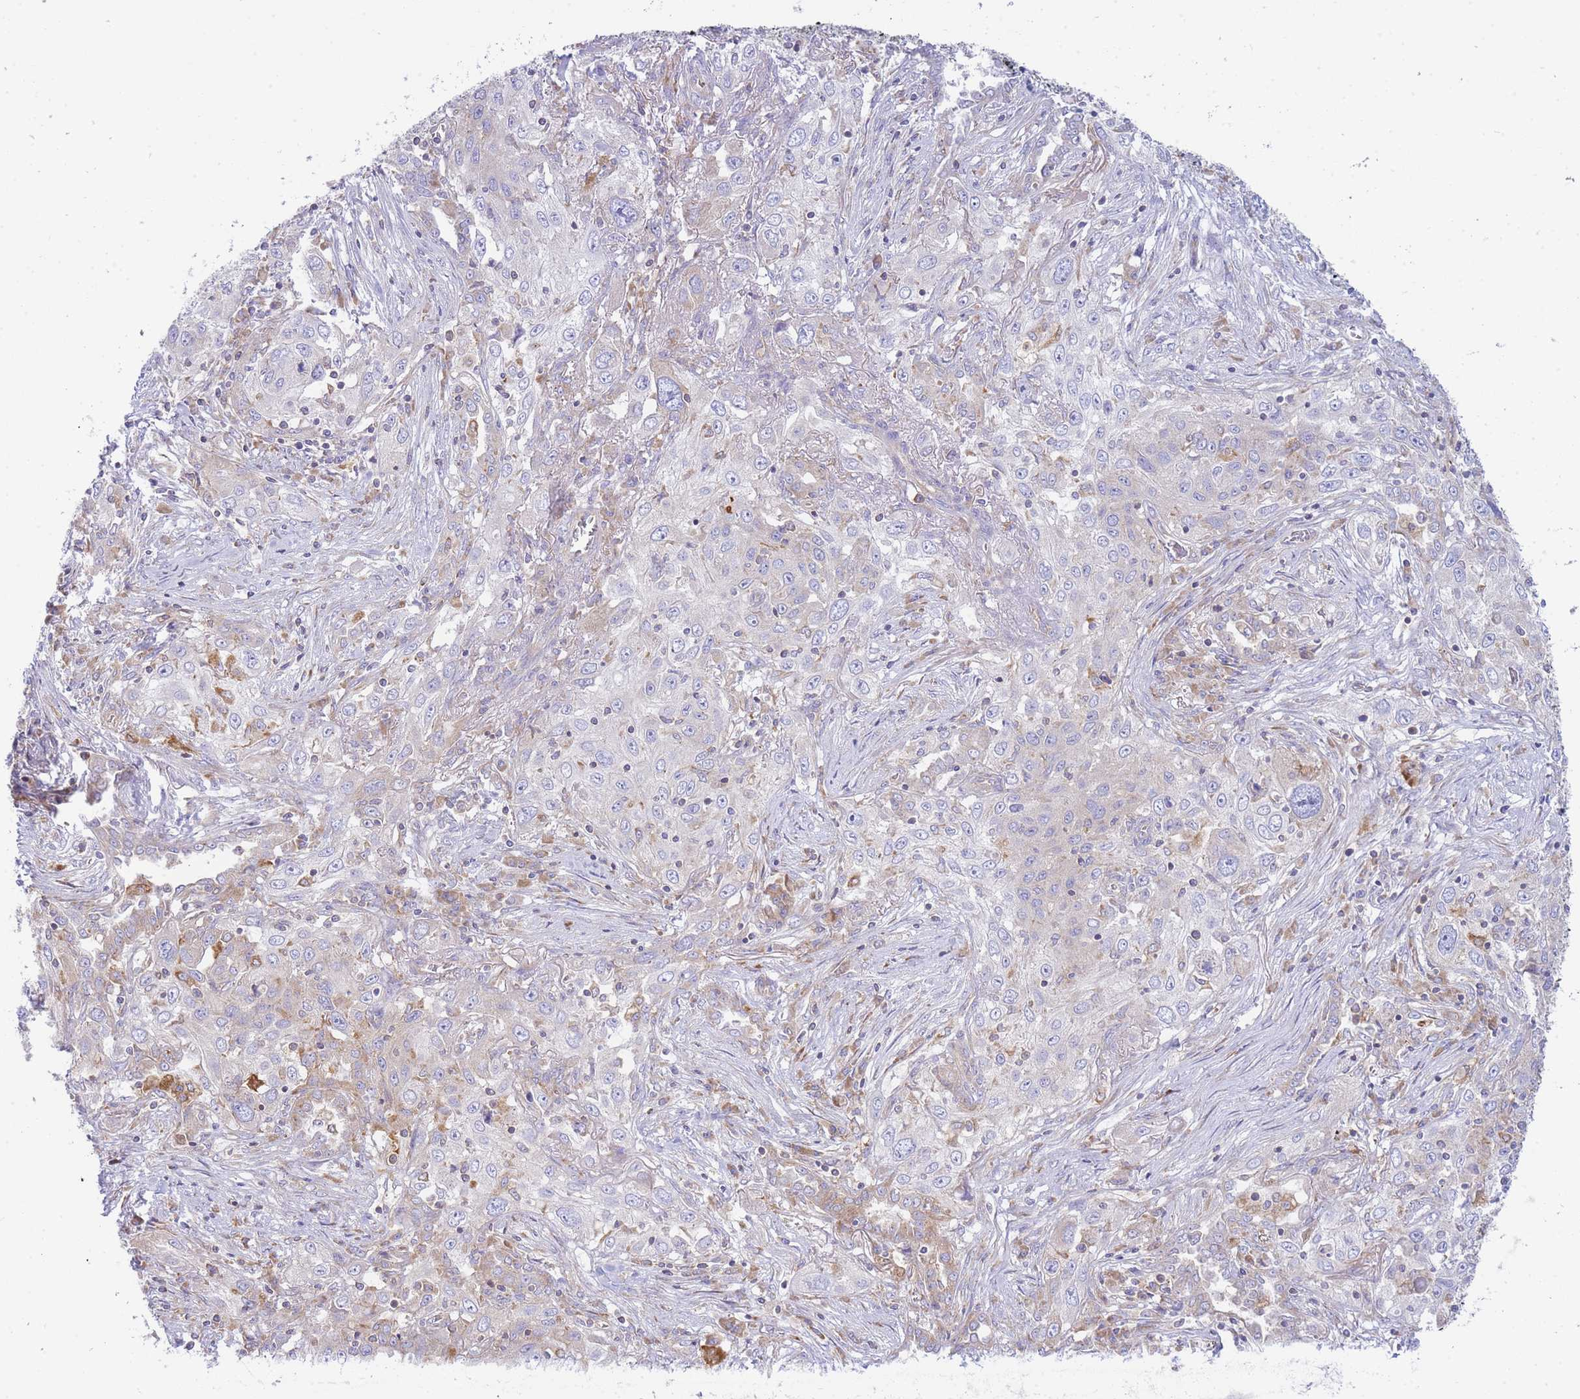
{"staining": {"intensity": "negative", "quantity": "none", "location": "none"}, "tissue": "lung cancer", "cell_type": "Tumor cells", "image_type": "cancer", "snomed": [{"axis": "morphology", "description": "Squamous cell carcinoma, NOS"}, {"axis": "topography", "description": "Lung"}], "caption": "A high-resolution histopathology image shows immunohistochemistry (IHC) staining of lung cancer, which demonstrates no significant expression in tumor cells. Brightfield microscopy of immunohistochemistry stained with DAB (3,3'-diaminobenzidine) (brown) and hematoxylin (blue), captured at high magnification.", "gene": "SH2B2", "patient": {"sex": "female", "age": 69}}